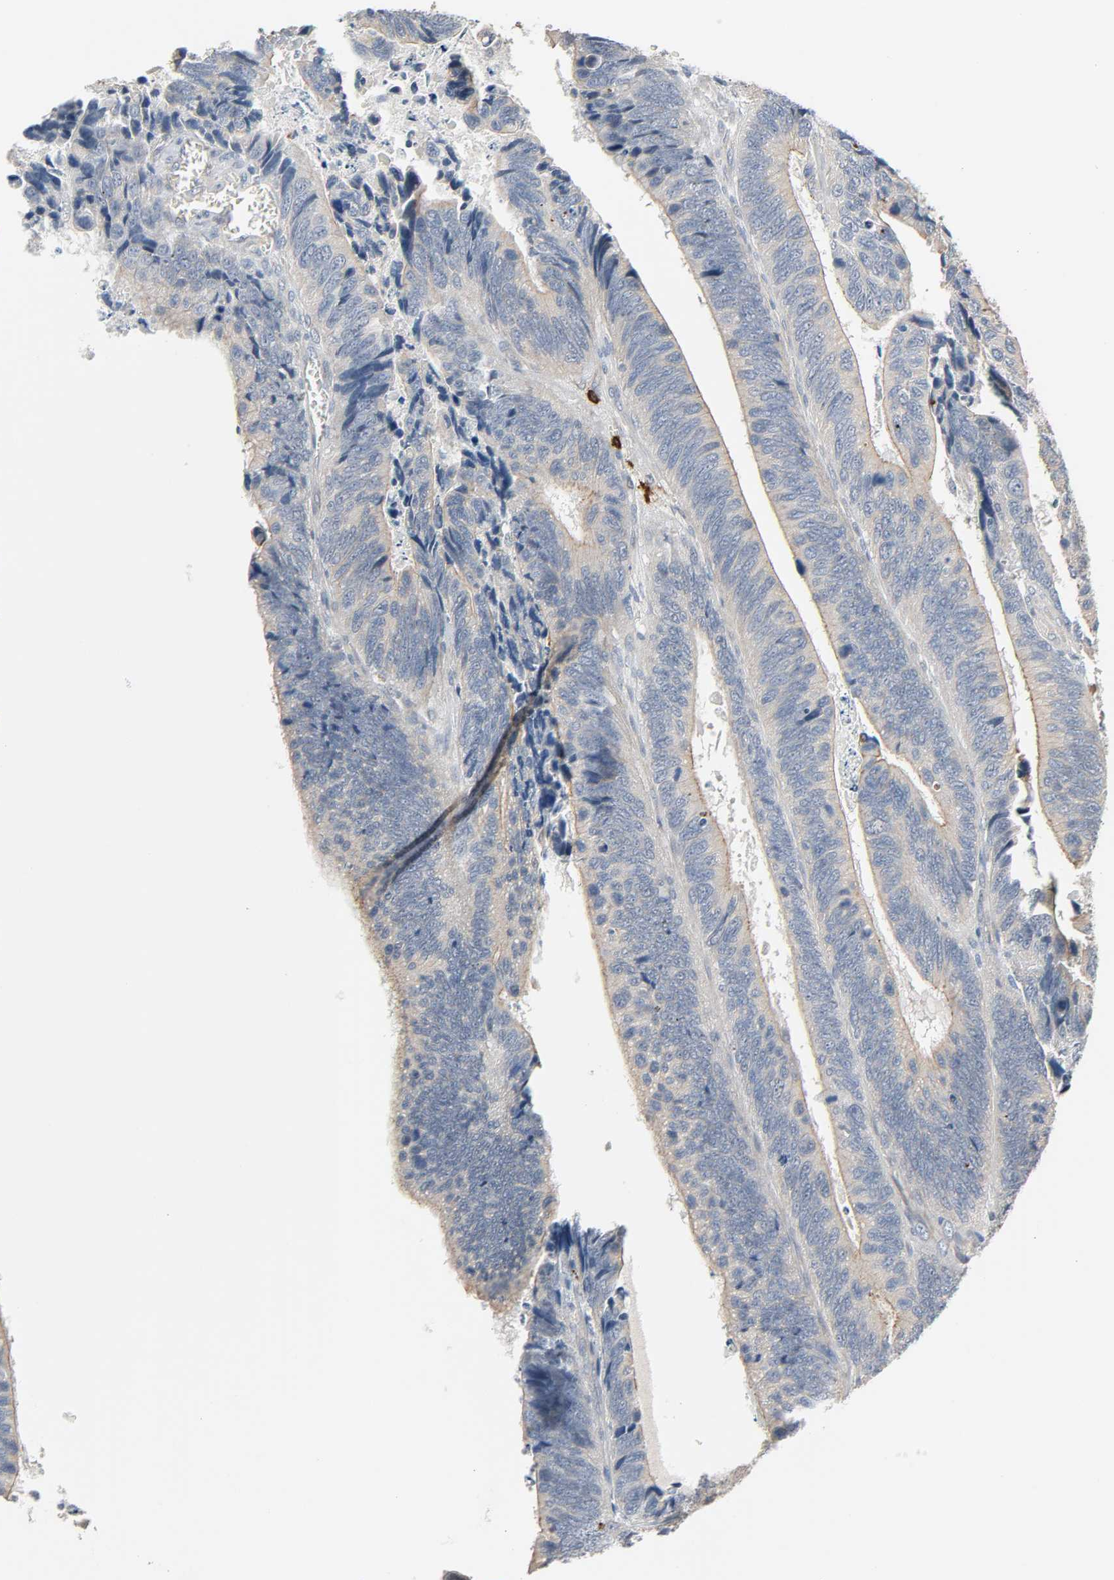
{"staining": {"intensity": "weak", "quantity": ">75%", "location": "cytoplasmic/membranous"}, "tissue": "colorectal cancer", "cell_type": "Tumor cells", "image_type": "cancer", "snomed": [{"axis": "morphology", "description": "Adenocarcinoma, NOS"}, {"axis": "topography", "description": "Colon"}], "caption": "This histopathology image displays immunohistochemistry (IHC) staining of human colorectal cancer, with low weak cytoplasmic/membranous expression in approximately >75% of tumor cells.", "gene": "LIMCH1", "patient": {"sex": "male", "age": 72}}